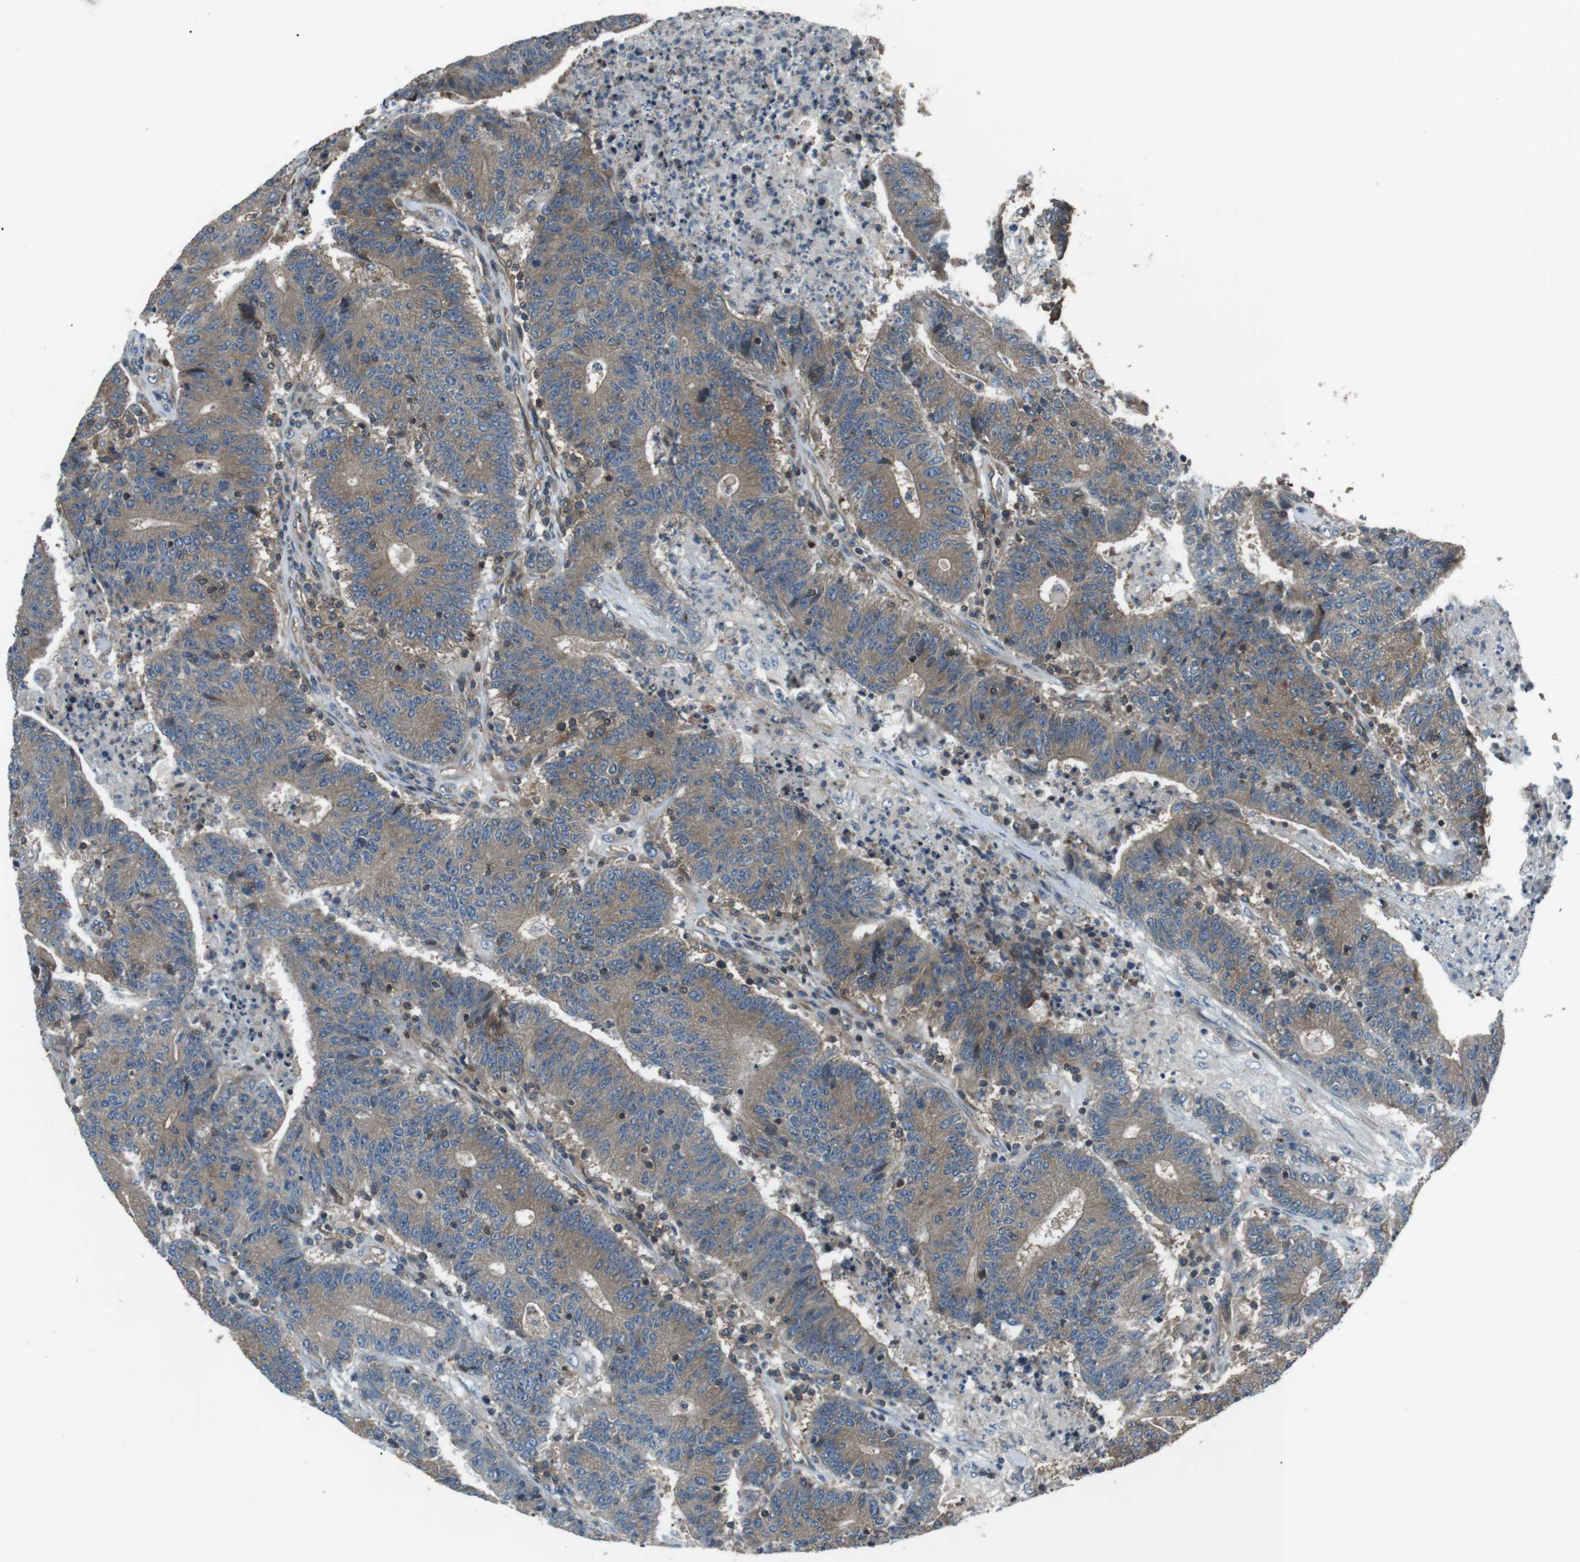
{"staining": {"intensity": "moderate", "quantity": ">75%", "location": "cytoplasmic/membranous"}, "tissue": "colorectal cancer", "cell_type": "Tumor cells", "image_type": "cancer", "snomed": [{"axis": "morphology", "description": "Normal tissue, NOS"}, {"axis": "morphology", "description": "Adenocarcinoma, NOS"}, {"axis": "topography", "description": "Colon"}], "caption": "High-power microscopy captured an immunohistochemistry photomicrograph of colorectal cancer (adenocarcinoma), revealing moderate cytoplasmic/membranous expression in approximately >75% of tumor cells. Using DAB (brown) and hematoxylin (blue) stains, captured at high magnification using brightfield microscopy.", "gene": "GPR161", "patient": {"sex": "female", "age": 75}}